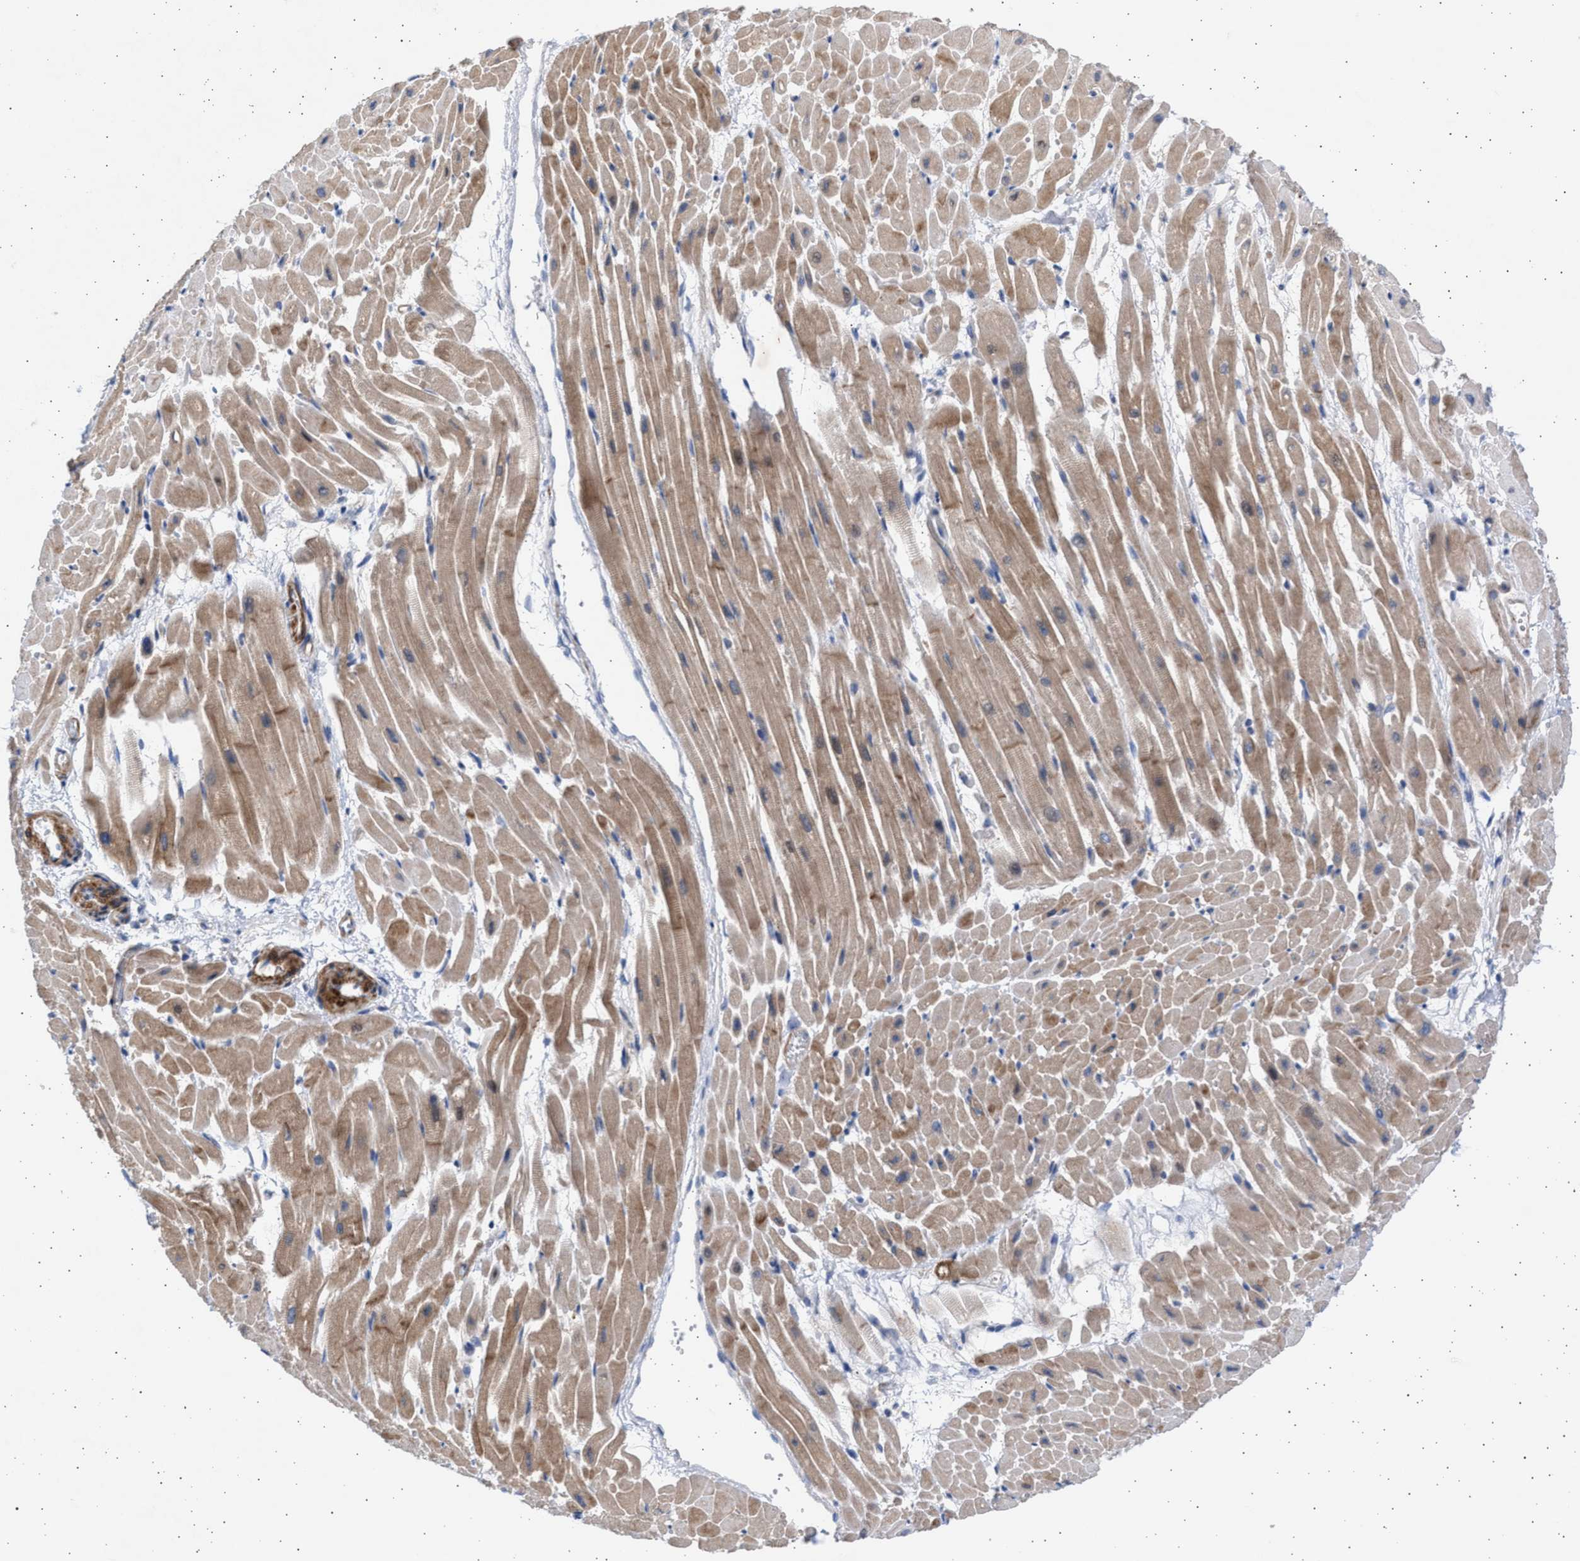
{"staining": {"intensity": "moderate", "quantity": ">75%", "location": "cytoplasmic/membranous"}, "tissue": "heart muscle", "cell_type": "Cardiomyocytes", "image_type": "normal", "snomed": [{"axis": "morphology", "description": "Normal tissue, NOS"}, {"axis": "topography", "description": "Heart"}], "caption": "Immunohistochemistry (IHC) (DAB (3,3'-diaminobenzidine)) staining of normal heart muscle reveals moderate cytoplasmic/membranous protein positivity in approximately >75% of cardiomyocytes.", "gene": "NBR1", "patient": {"sex": "male", "age": 45}}